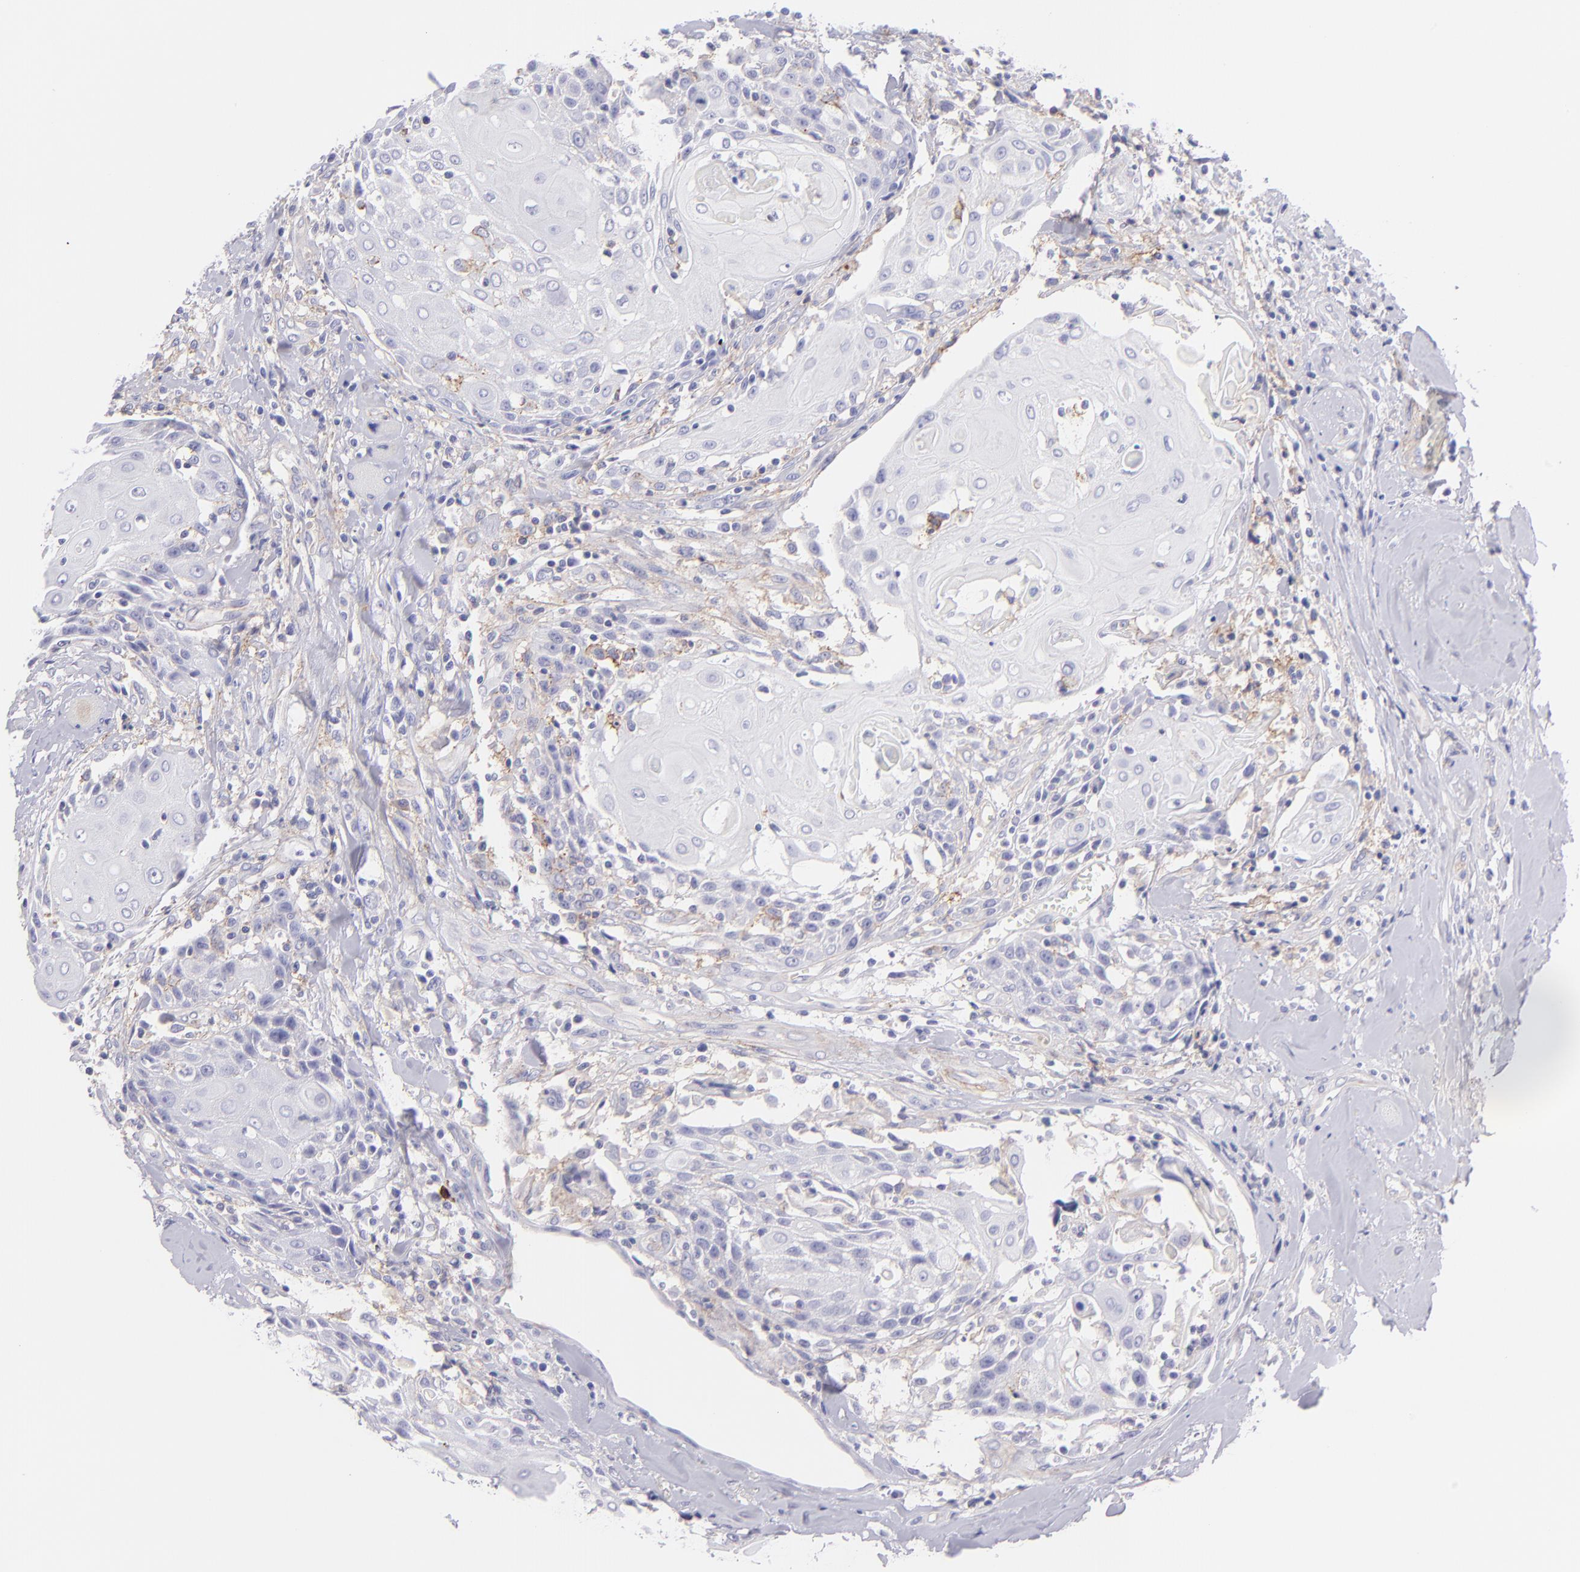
{"staining": {"intensity": "negative", "quantity": "none", "location": "none"}, "tissue": "head and neck cancer", "cell_type": "Tumor cells", "image_type": "cancer", "snomed": [{"axis": "morphology", "description": "Squamous cell carcinoma, NOS"}, {"axis": "topography", "description": "Oral tissue"}, {"axis": "topography", "description": "Head-Neck"}], "caption": "IHC of human head and neck cancer (squamous cell carcinoma) demonstrates no expression in tumor cells.", "gene": "CD81", "patient": {"sex": "female", "age": 82}}